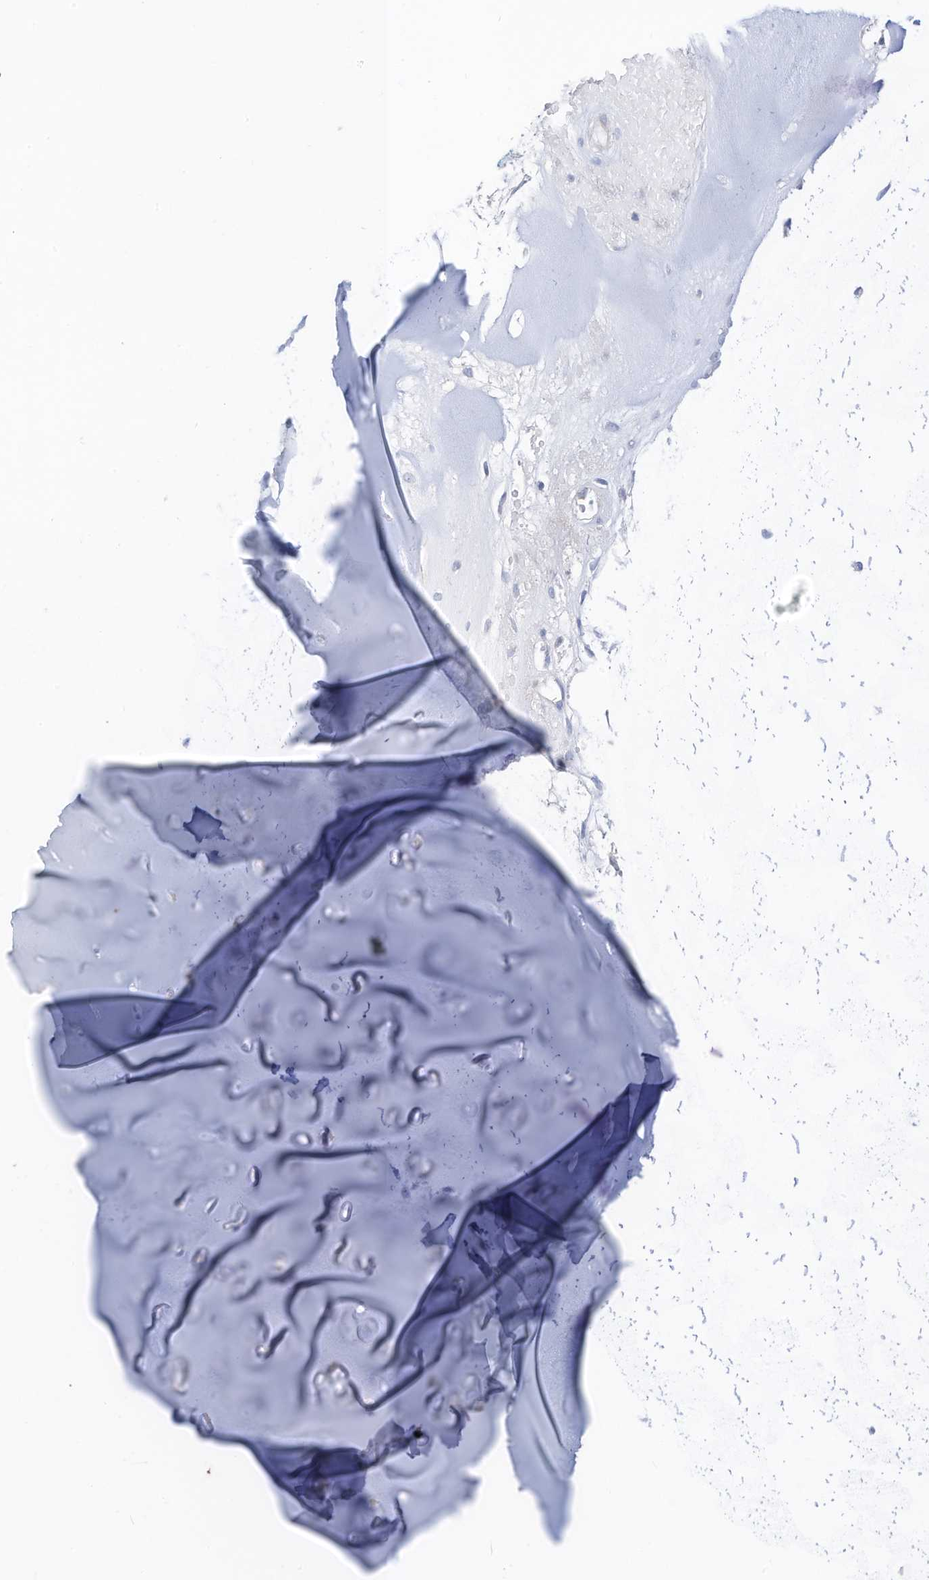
{"staining": {"intensity": "negative", "quantity": "none", "location": "none"}, "tissue": "adipose tissue", "cell_type": "Adipocytes", "image_type": "normal", "snomed": [{"axis": "morphology", "description": "Normal tissue, NOS"}, {"axis": "morphology", "description": "Basal cell carcinoma"}, {"axis": "topography", "description": "Cartilage tissue"}, {"axis": "topography", "description": "Nasopharynx"}, {"axis": "topography", "description": "Oral tissue"}], "caption": "DAB (3,3'-diaminobenzidine) immunohistochemical staining of normal adipose tissue displays no significant staining in adipocytes. (DAB (3,3'-diaminobenzidine) immunohistochemistry (IHC), high magnification).", "gene": "RASA2", "patient": {"sex": "female", "age": 77}}